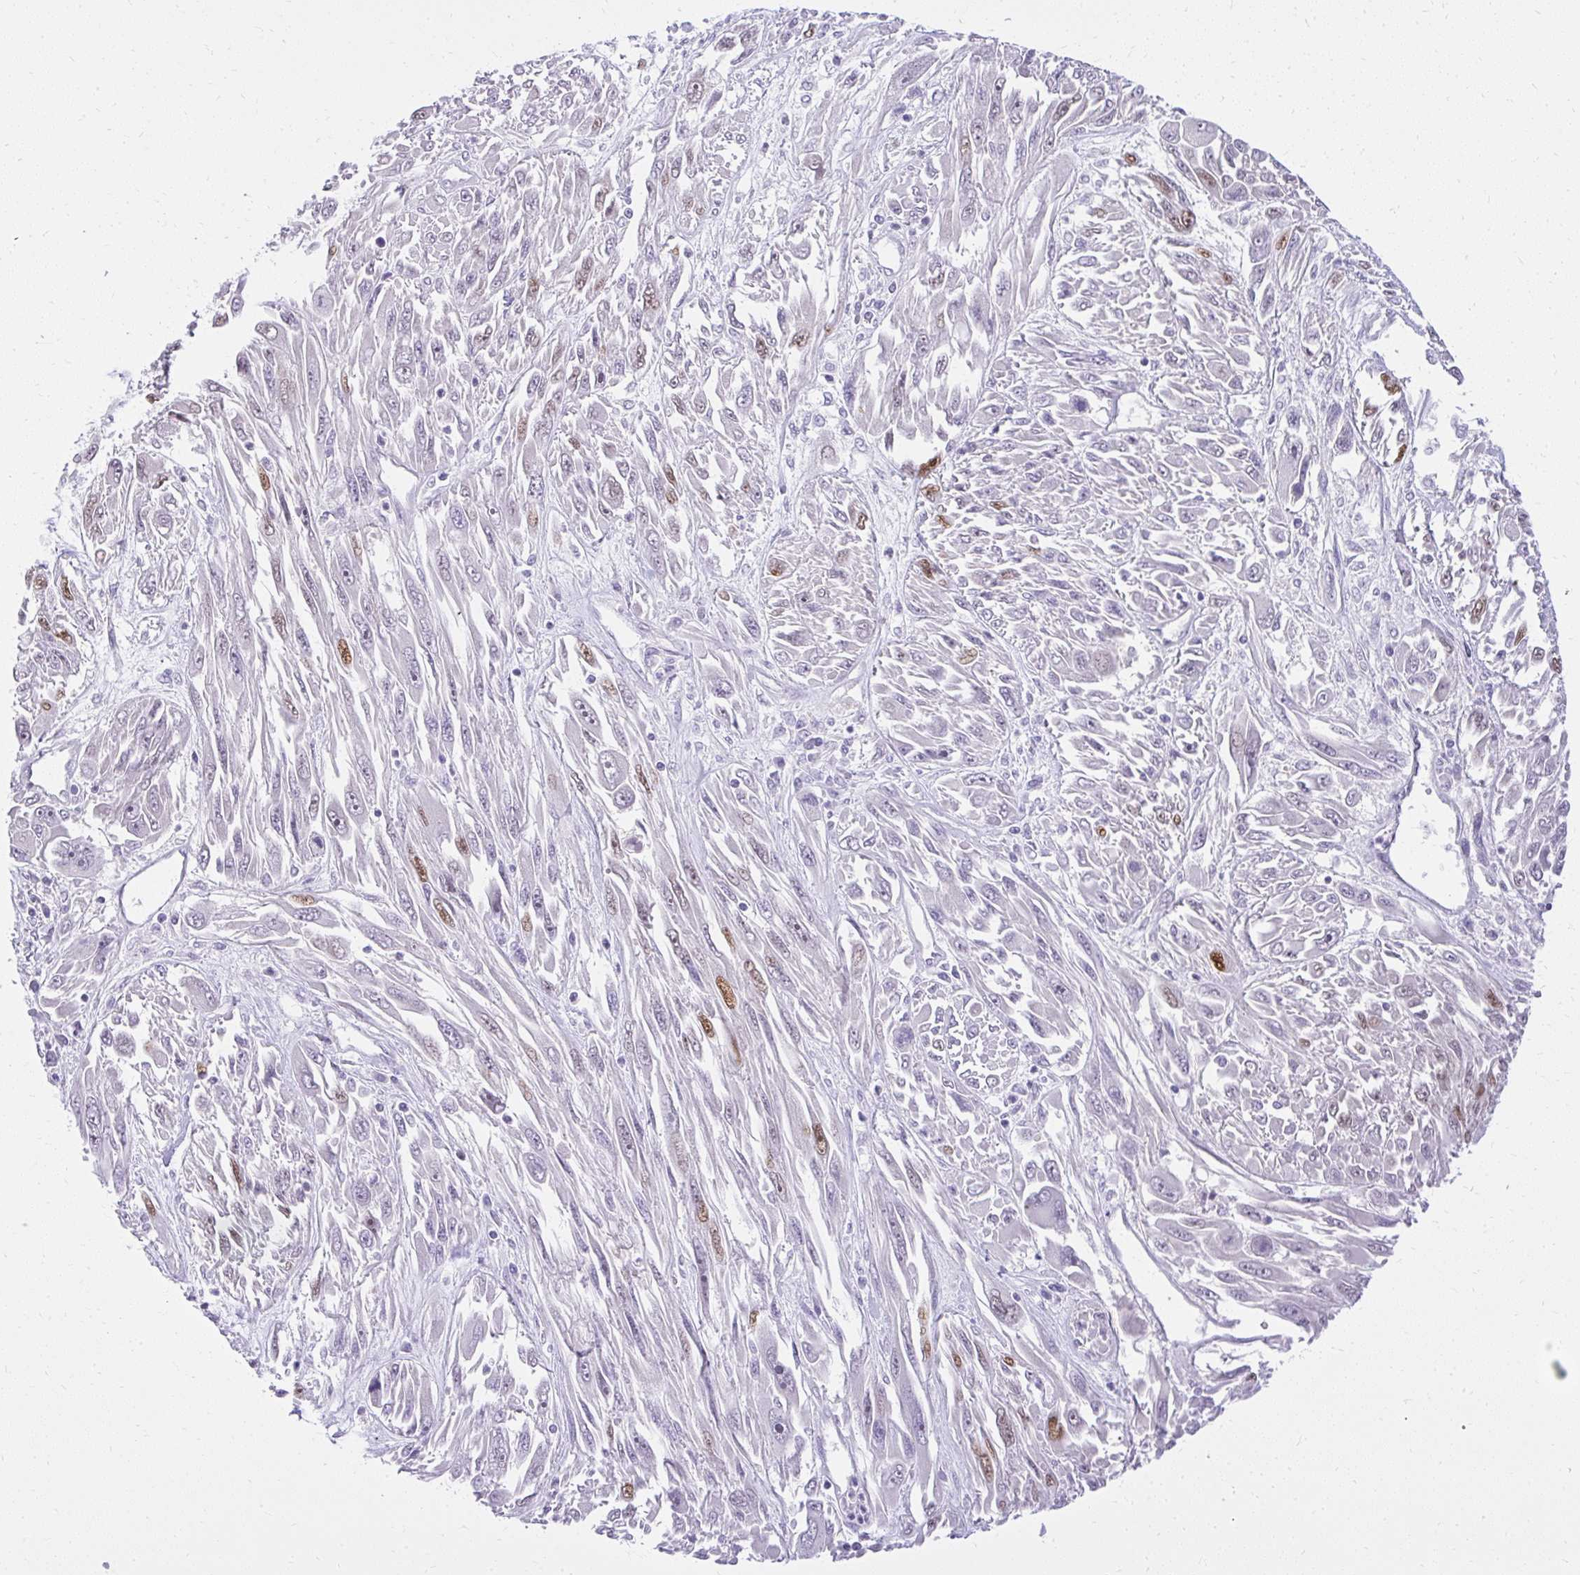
{"staining": {"intensity": "moderate", "quantity": "<25%", "location": "nuclear"}, "tissue": "melanoma", "cell_type": "Tumor cells", "image_type": "cancer", "snomed": [{"axis": "morphology", "description": "Malignant melanoma, NOS"}, {"axis": "topography", "description": "Skin"}], "caption": "Malignant melanoma stained with DAB IHC exhibits low levels of moderate nuclear staining in about <25% of tumor cells. Nuclei are stained in blue.", "gene": "PRAP1", "patient": {"sex": "female", "age": 91}}